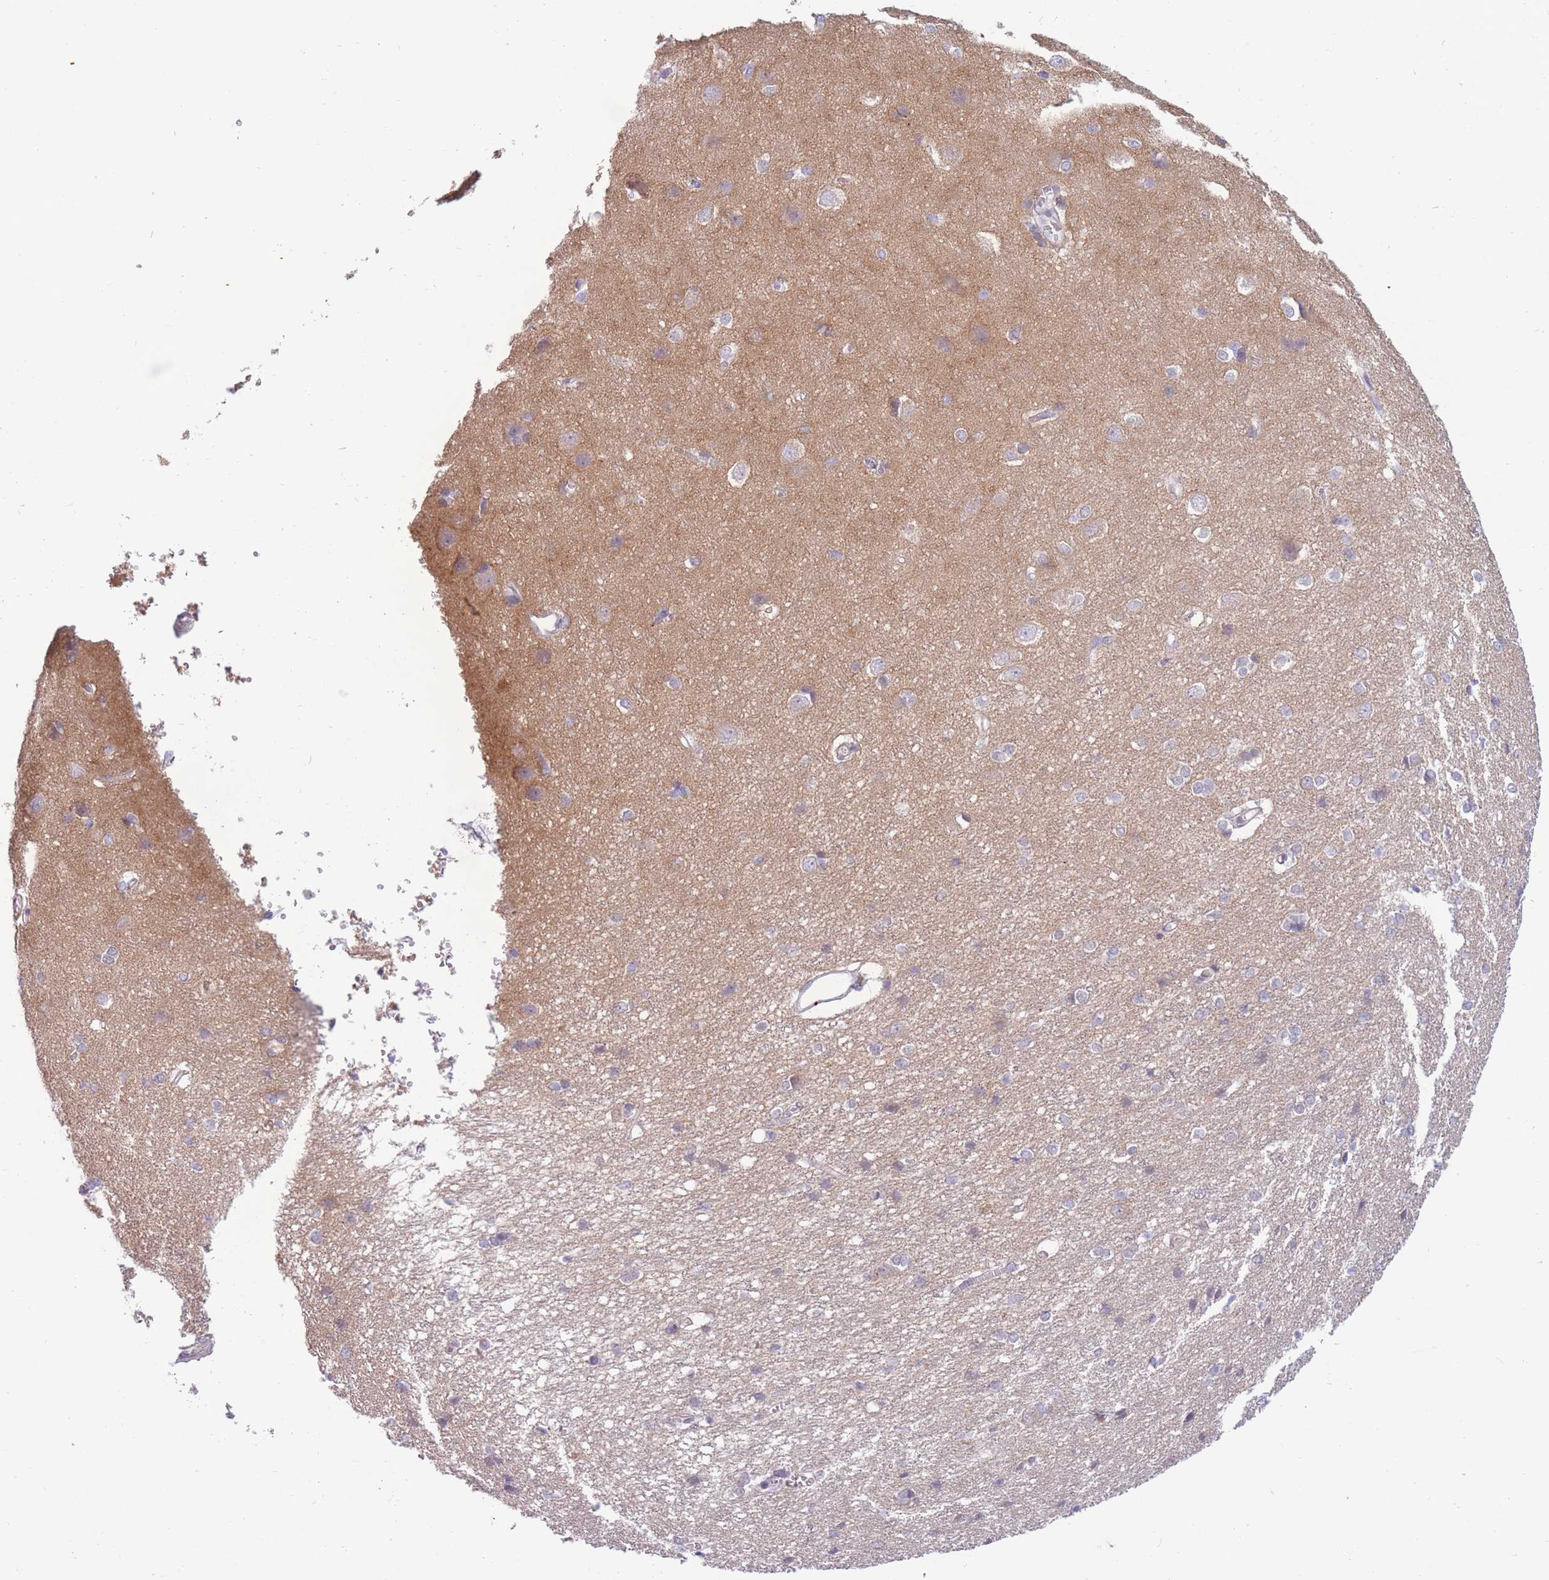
{"staining": {"intensity": "negative", "quantity": "none", "location": "none"}, "tissue": "cerebral cortex", "cell_type": "Endothelial cells", "image_type": "normal", "snomed": [{"axis": "morphology", "description": "Normal tissue, NOS"}, {"axis": "topography", "description": "Cerebral cortex"}], "caption": "Normal cerebral cortex was stained to show a protein in brown. There is no significant expression in endothelial cells. (Stains: DAB IHC with hematoxylin counter stain, Microscopy: brightfield microscopy at high magnification).", "gene": "PDE4A", "patient": {"sex": "male", "age": 37}}